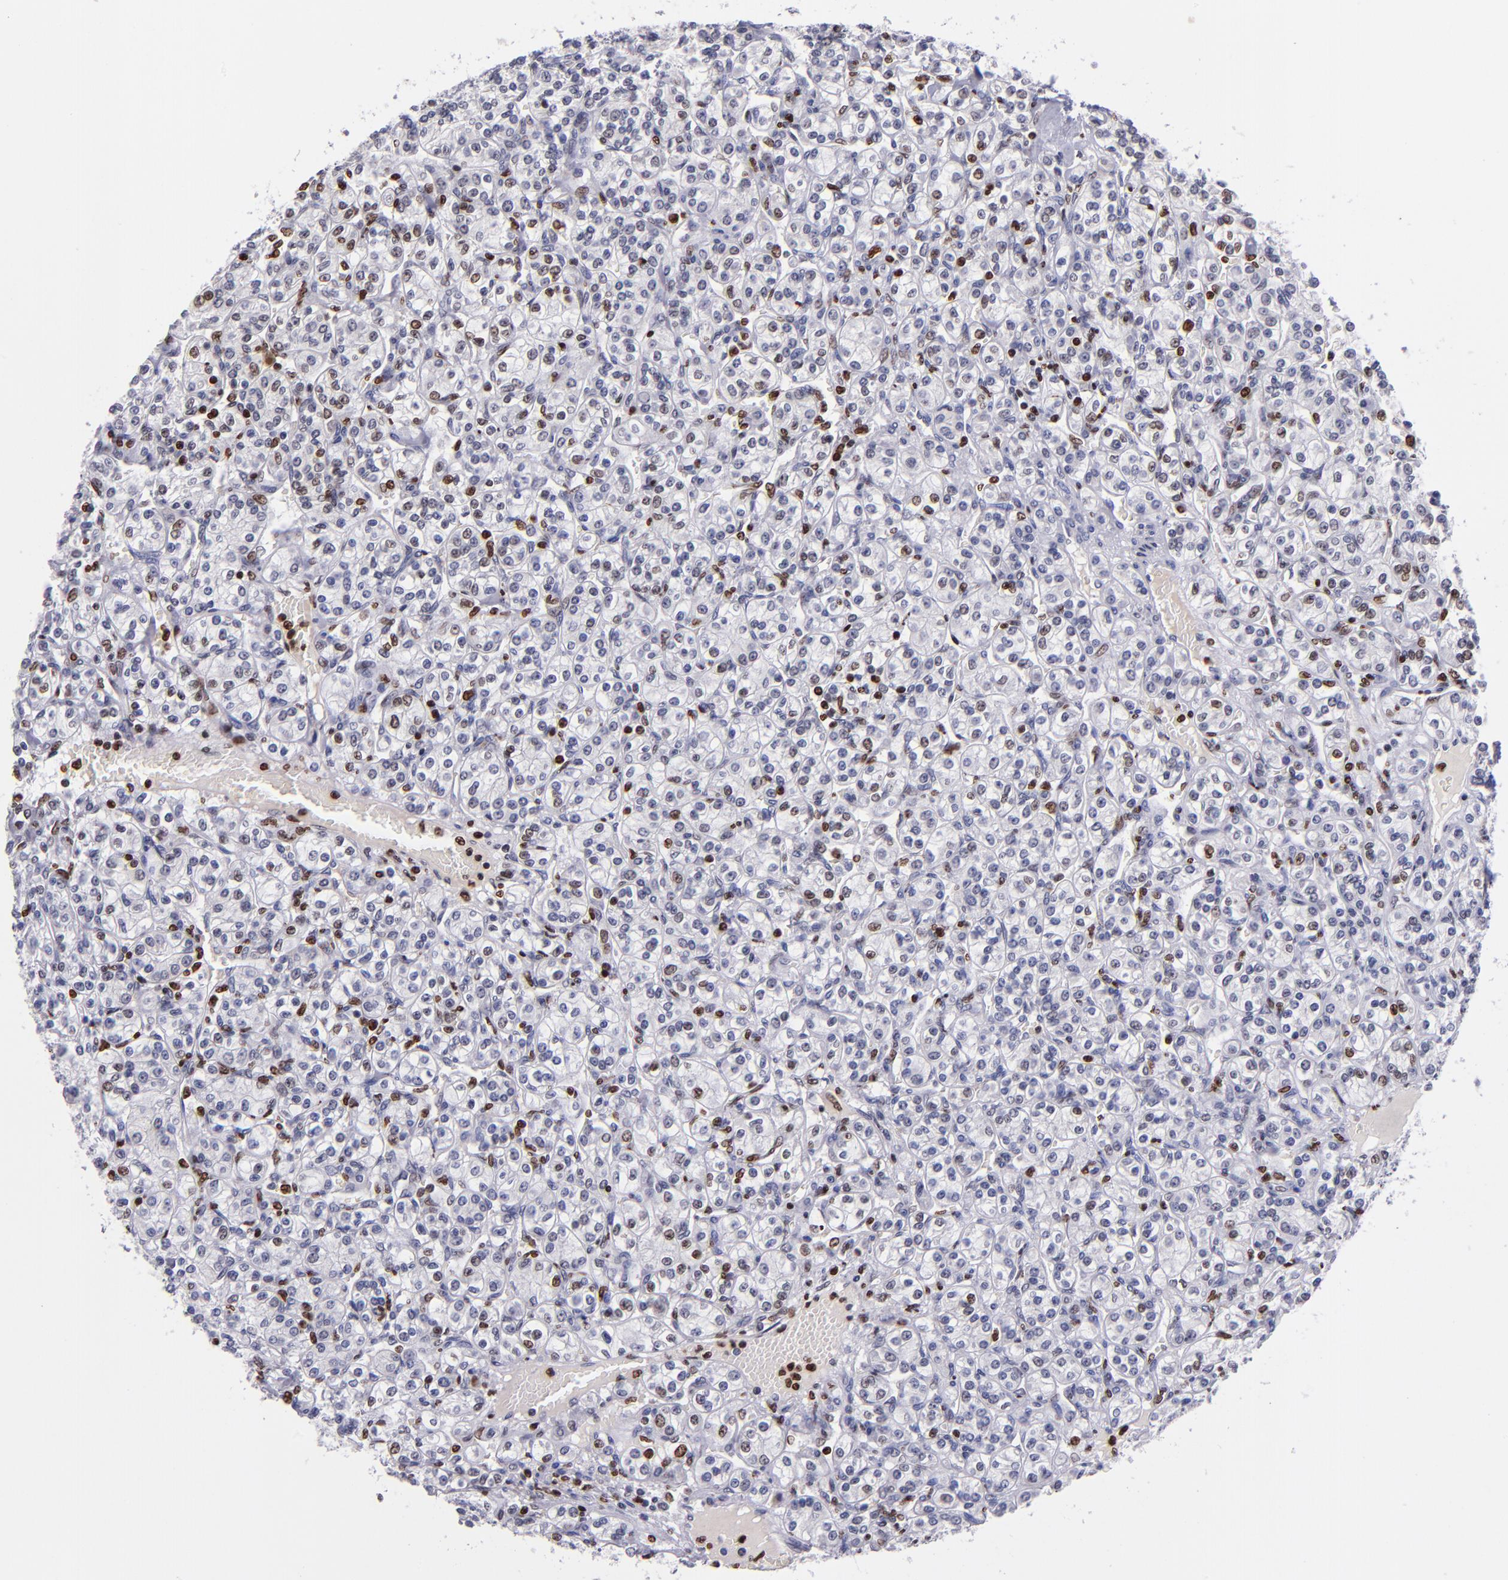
{"staining": {"intensity": "moderate", "quantity": "<25%", "location": "nuclear"}, "tissue": "renal cancer", "cell_type": "Tumor cells", "image_type": "cancer", "snomed": [{"axis": "morphology", "description": "Adenocarcinoma, NOS"}, {"axis": "topography", "description": "Kidney"}], "caption": "Protein expression analysis of human renal adenocarcinoma reveals moderate nuclear staining in approximately <25% of tumor cells.", "gene": "CDKL5", "patient": {"sex": "male", "age": 77}}